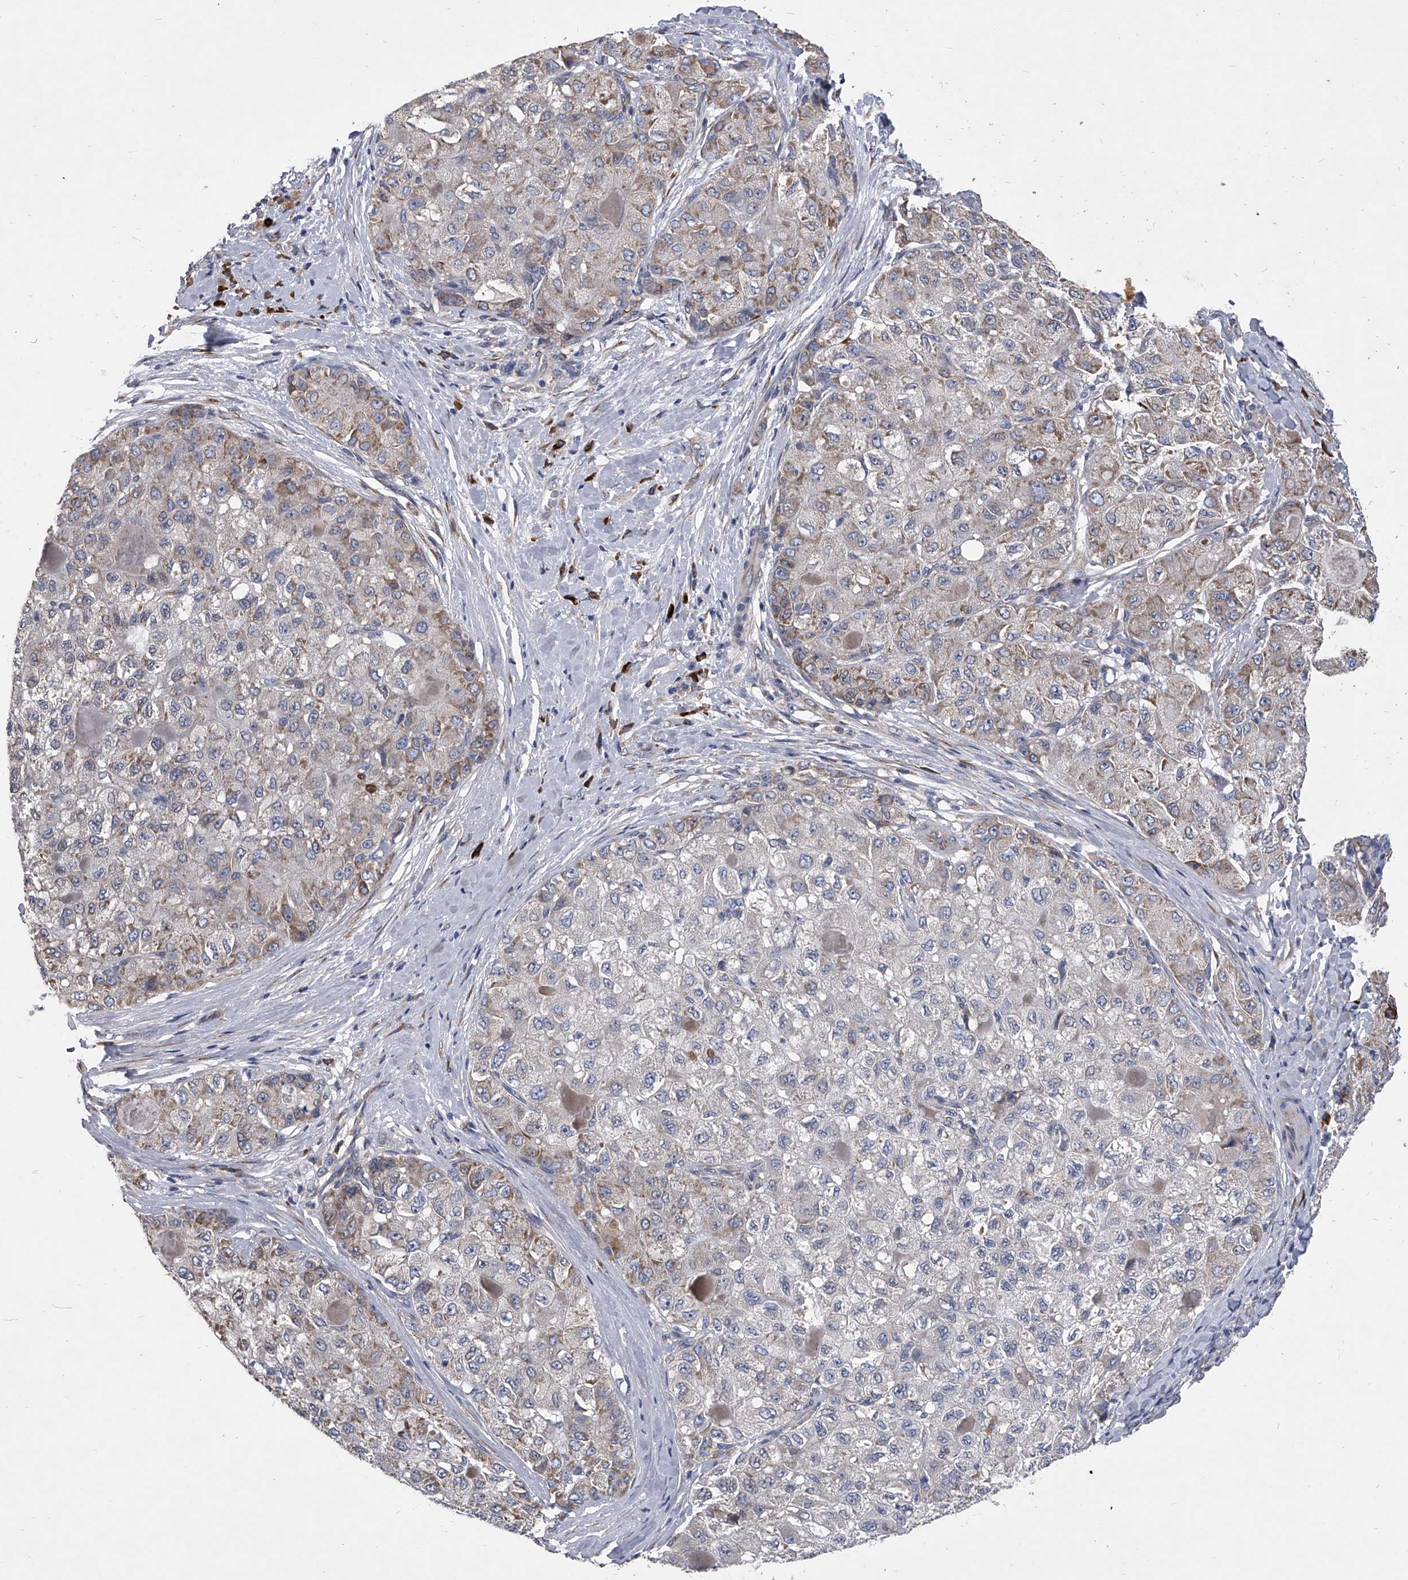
{"staining": {"intensity": "negative", "quantity": "none", "location": "none"}, "tissue": "liver cancer", "cell_type": "Tumor cells", "image_type": "cancer", "snomed": [{"axis": "morphology", "description": "Carcinoma, Hepatocellular, NOS"}, {"axis": "topography", "description": "Liver"}], "caption": "Immunohistochemistry histopathology image of neoplastic tissue: human liver cancer (hepatocellular carcinoma) stained with DAB demonstrates no significant protein positivity in tumor cells. The staining was performed using DAB to visualize the protein expression in brown, while the nuclei were stained in blue with hematoxylin (Magnification: 20x).", "gene": "CCR4", "patient": {"sex": "male", "age": 80}}